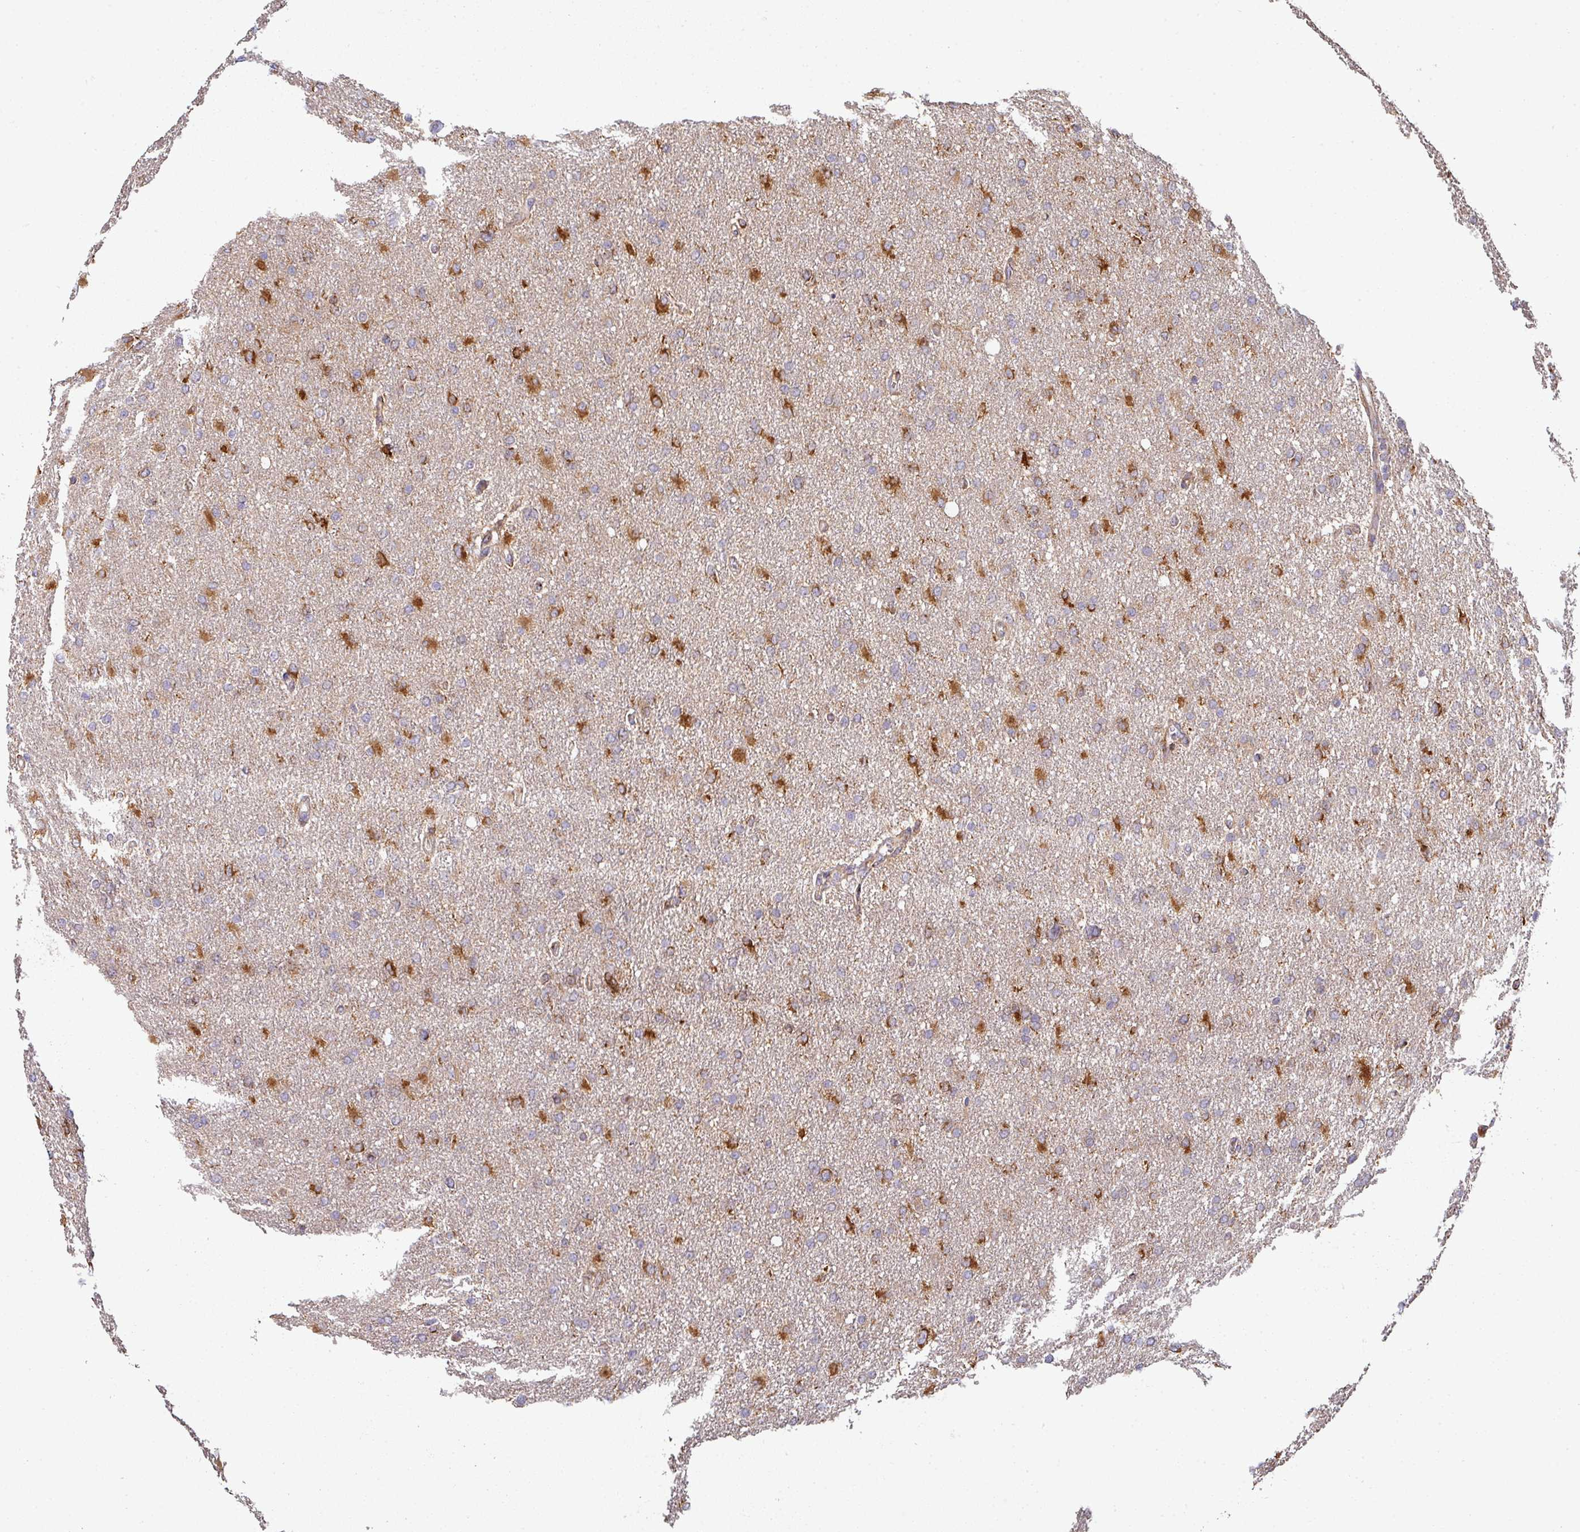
{"staining": {"intensity": "strong", "quantity": "25%-75%", "location": "cytoplasmic/membranous"}, "tissue": "glioma", "cell_type": "Tumor cells", "image_type": "cancer", "snomed": [{"axis": "morphology", "description": "Glioma, malignant, High grade"}, {"axis": "topography", "description": "Cerebral cortex"}], "caption": "The histopathology image demonstrates staining of malignant glioma (high-grade), revealing strong cytoplasmic/membranous protein expression (brown color) within tumor cells.", "gene": "ZNF268", "patient": {"sex": "female", "age": 36}}